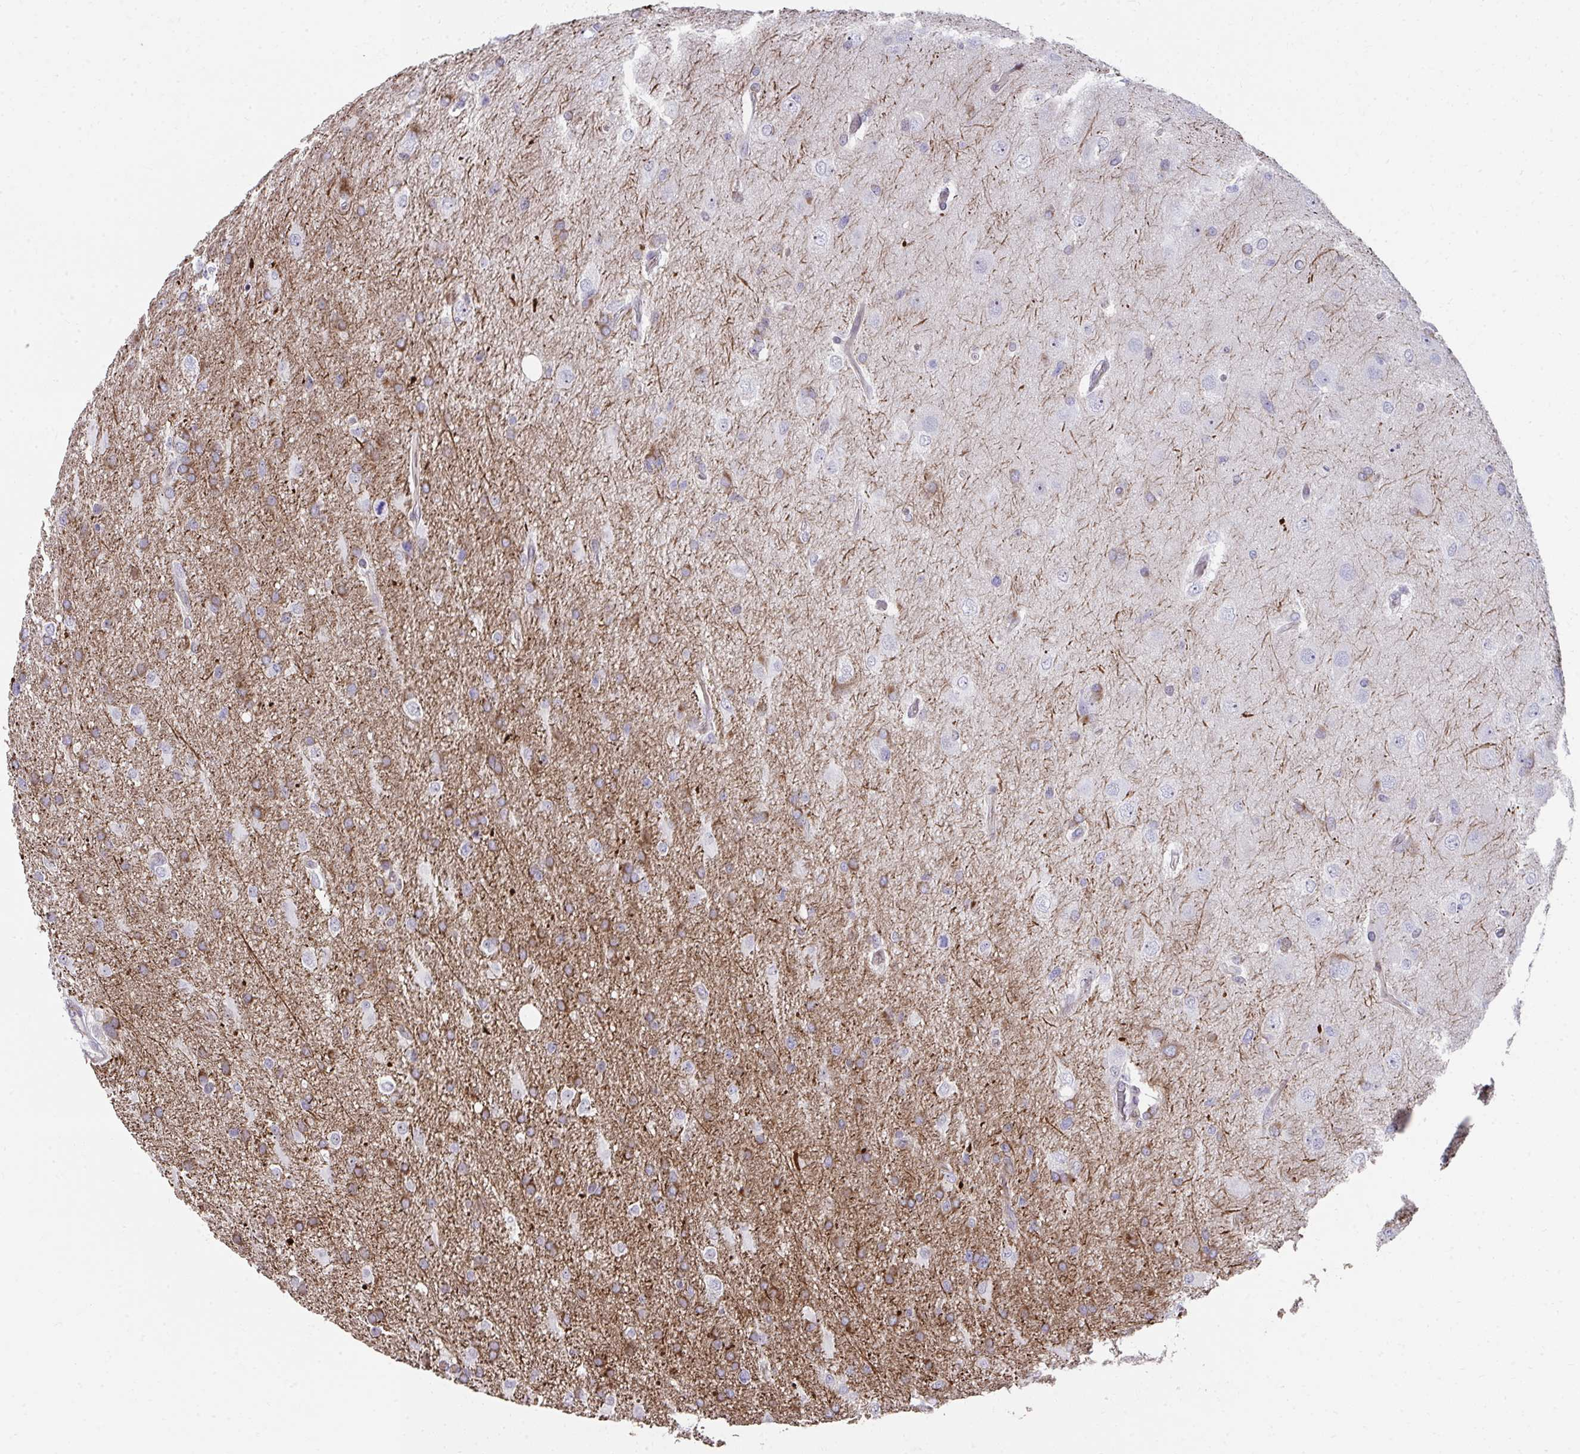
{"staining": {"intensity": "moderate", "quantity": "25%-75%", "location": "cytoplasmic/membranous"}, "tissue": "glioma", "cell_type": "Tumor cells", "image_type": "cancer", "snomed": [{"axis": "morphology", "description": "Glioma, malignant, High grade"}, {"axis": "topography", "description": "Brain"}], "caption": "IHC staining of malignant glioma (high-grade), which reveals medium levels of moderate cytoplasmic/membranous expression in about 25%-75% of tumor cells indicating moderate cytoplasmic/membranous protein expression. The staining was performed using DAB (brown) for protein detection and nuclei were counterstained in hematoxylin (blue).", "gene": "FOXN3", "patient": {"sex": "male", "age": 53}}